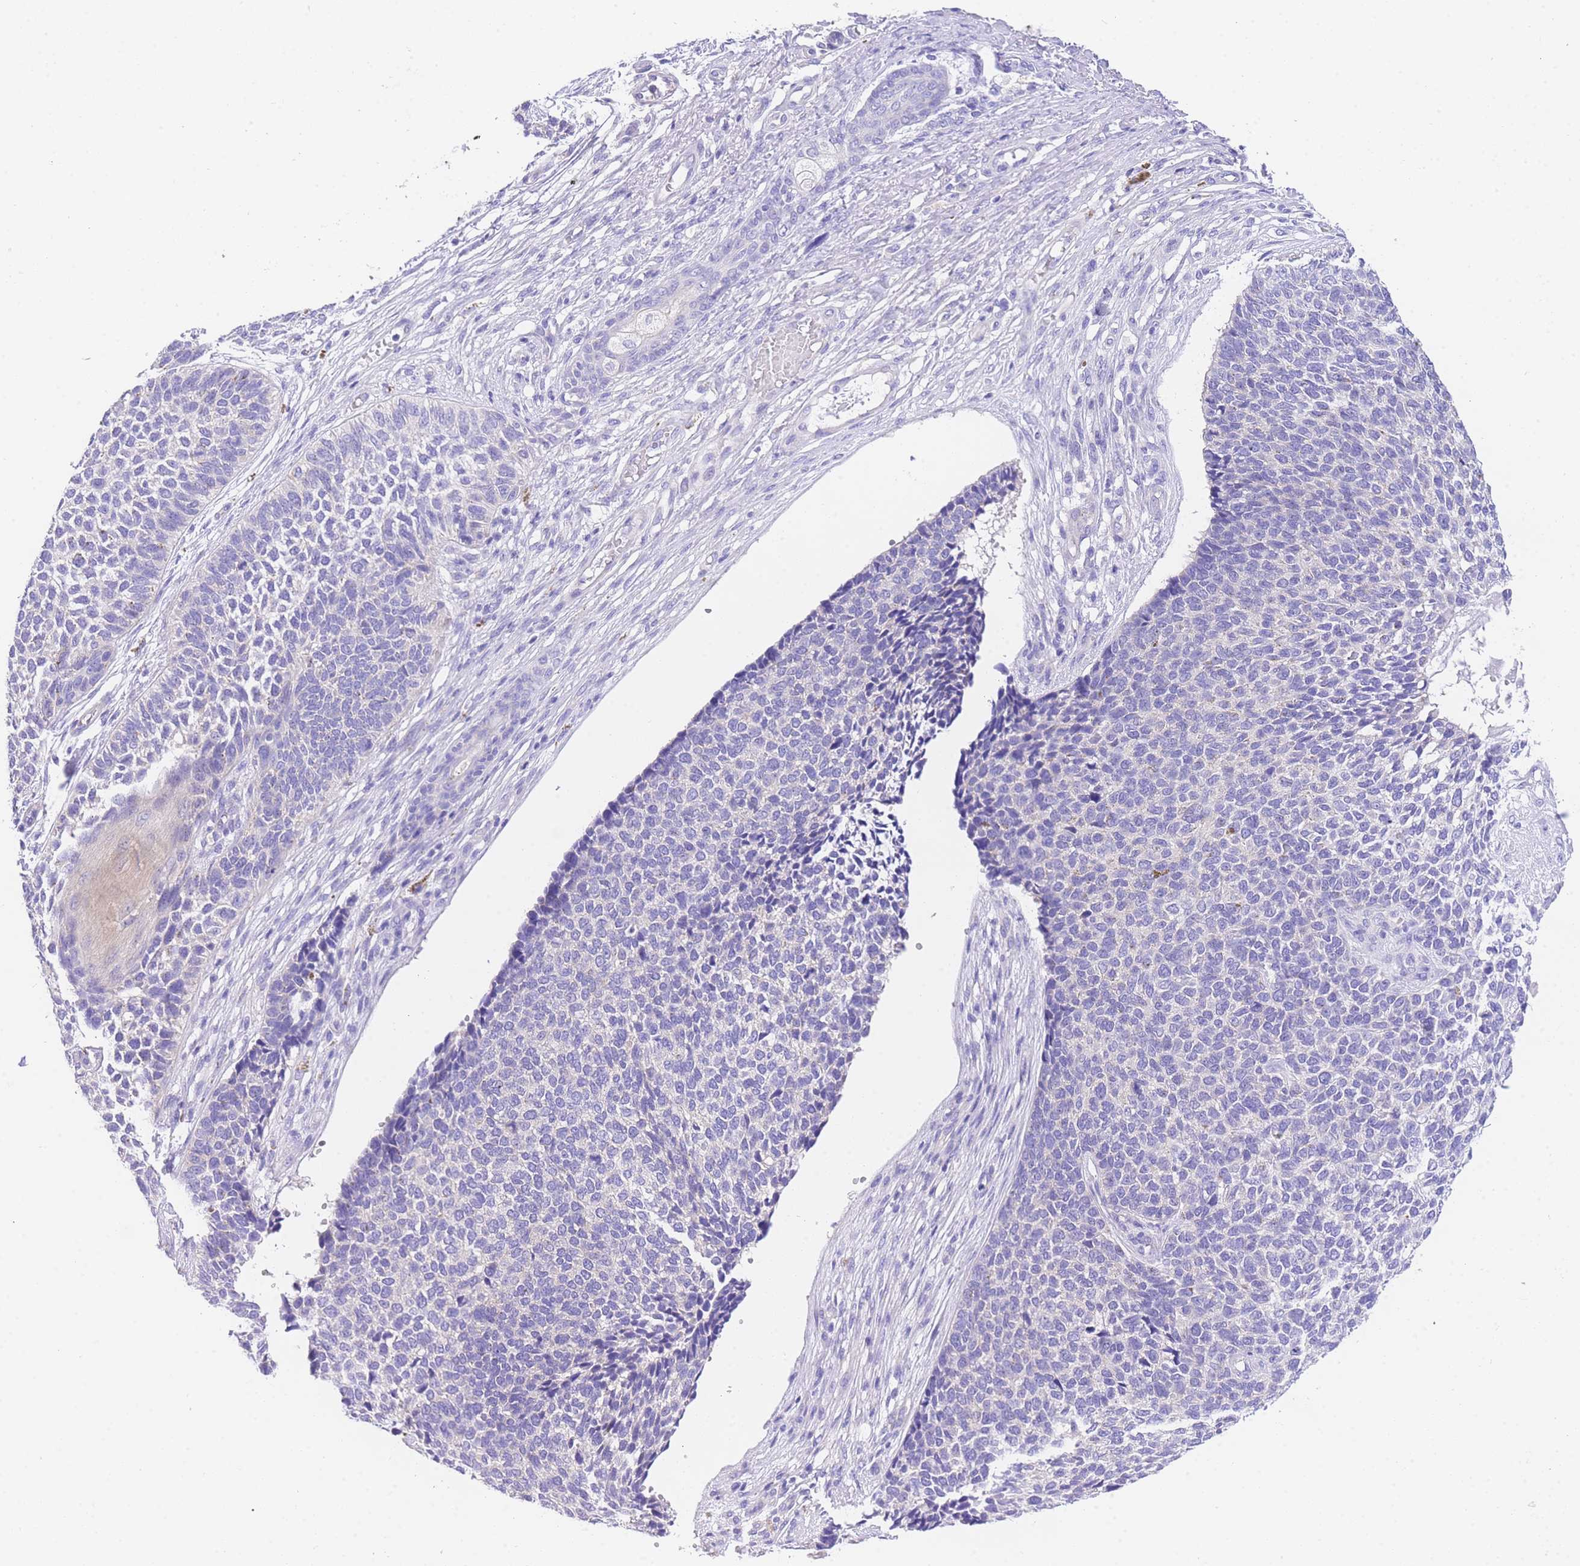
{"staining": {"intensity": "negative", "quantity": "none", "location": "none"}, "tissue": "skin cancer", "cell_type": "Tumor cells", "image_type": "cancer", "snomed": [{"axis": "morphology", "description": "Basal cell carcinoma"}, {"axis": "topography", "description": "Skin"}], "caption": "The image shows no significant positivity in tumor cells of skin cancer.", "gene": "EPN2", "patient": {"sex": "female", "age": 84}}